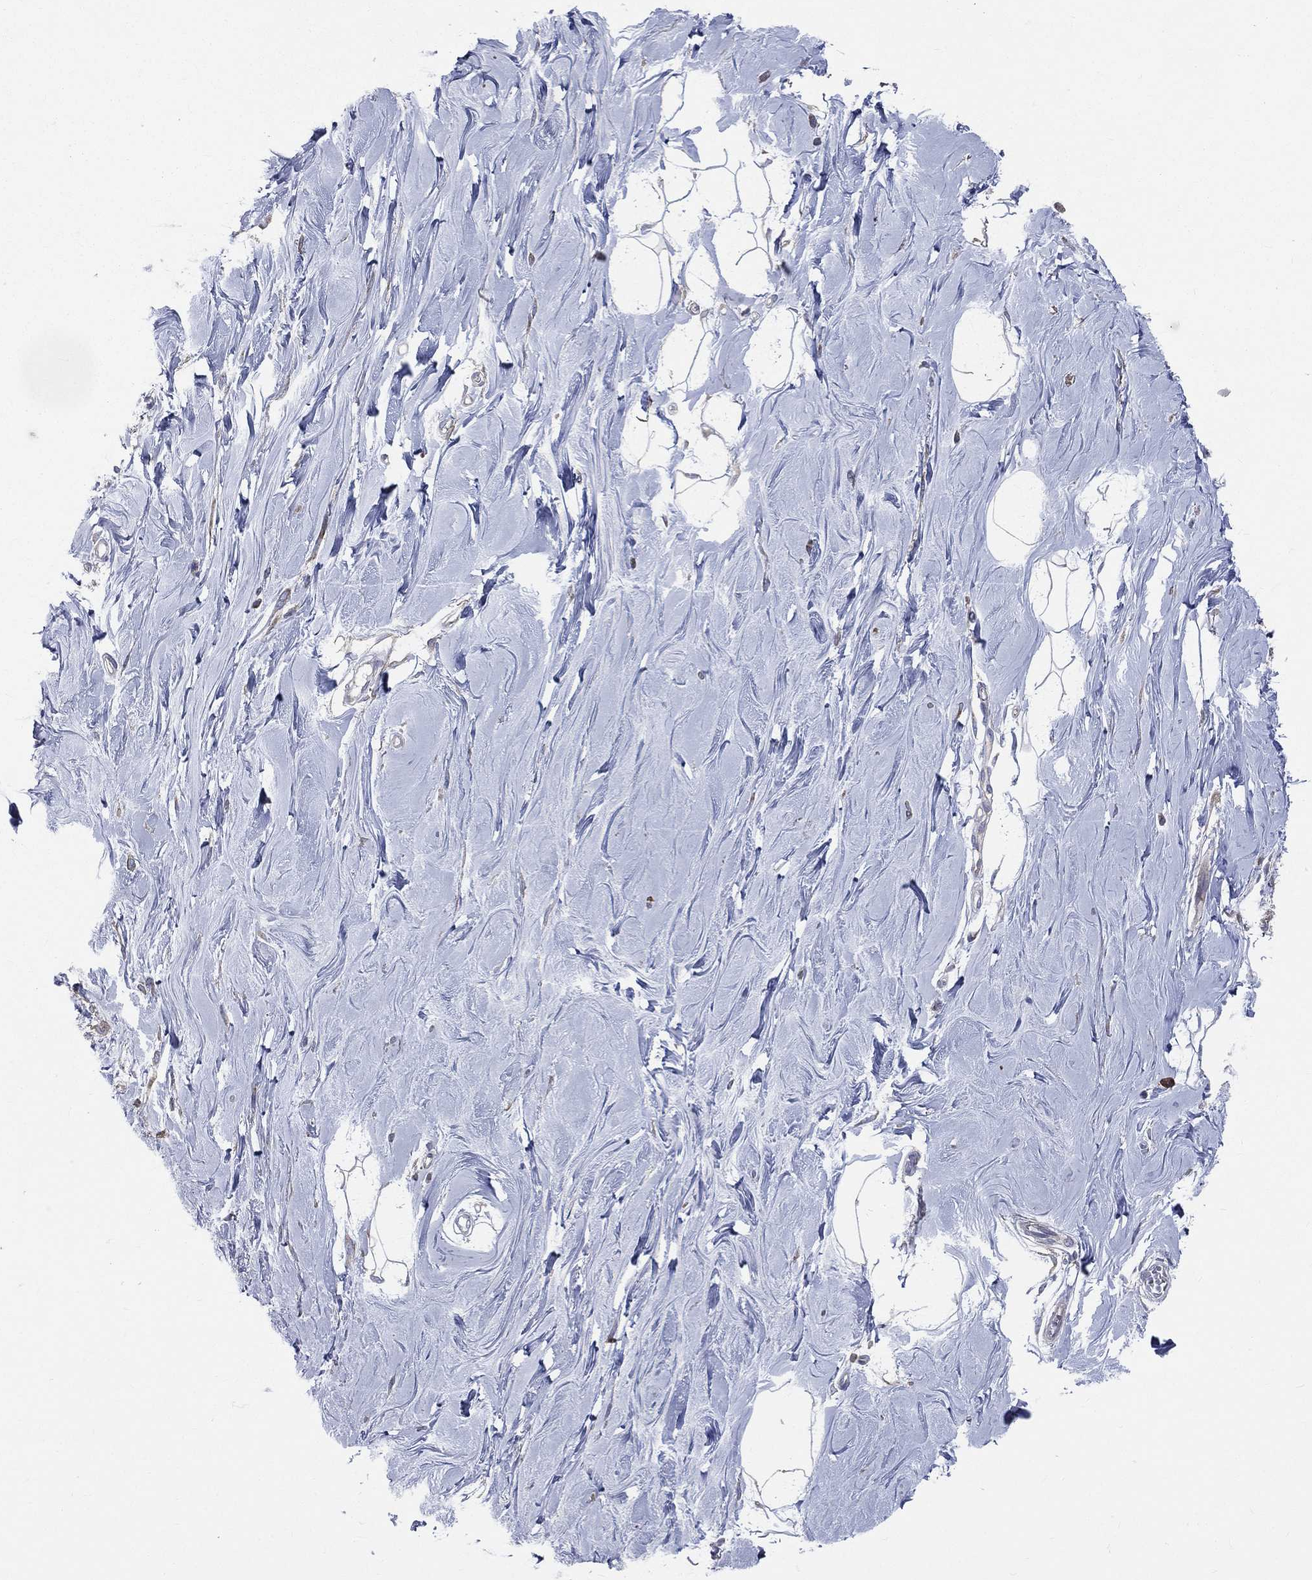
{"staining": {"intensity": "negative", "quantity": "none", "location": "none"}, "tissue": "adipose tissue", "cell_type": "Adipocytes", "image_type": "normal", "snomed": [{"axis": "morphology", "description": "Normal tissue, NOS"}, {"axis": "topography", "description": "Breast"}], "caption": "Photomicrograph shows no significant protein expression in adipocytes of benign adipose tissue. The staining was performed using DAB to visualize the protein expression in brown, while the nuclei were stained in blue with hematoxylin (Magnification: 20x).", "gene": "CCDC159", "patient": {"sex": "female", "age": 49}}